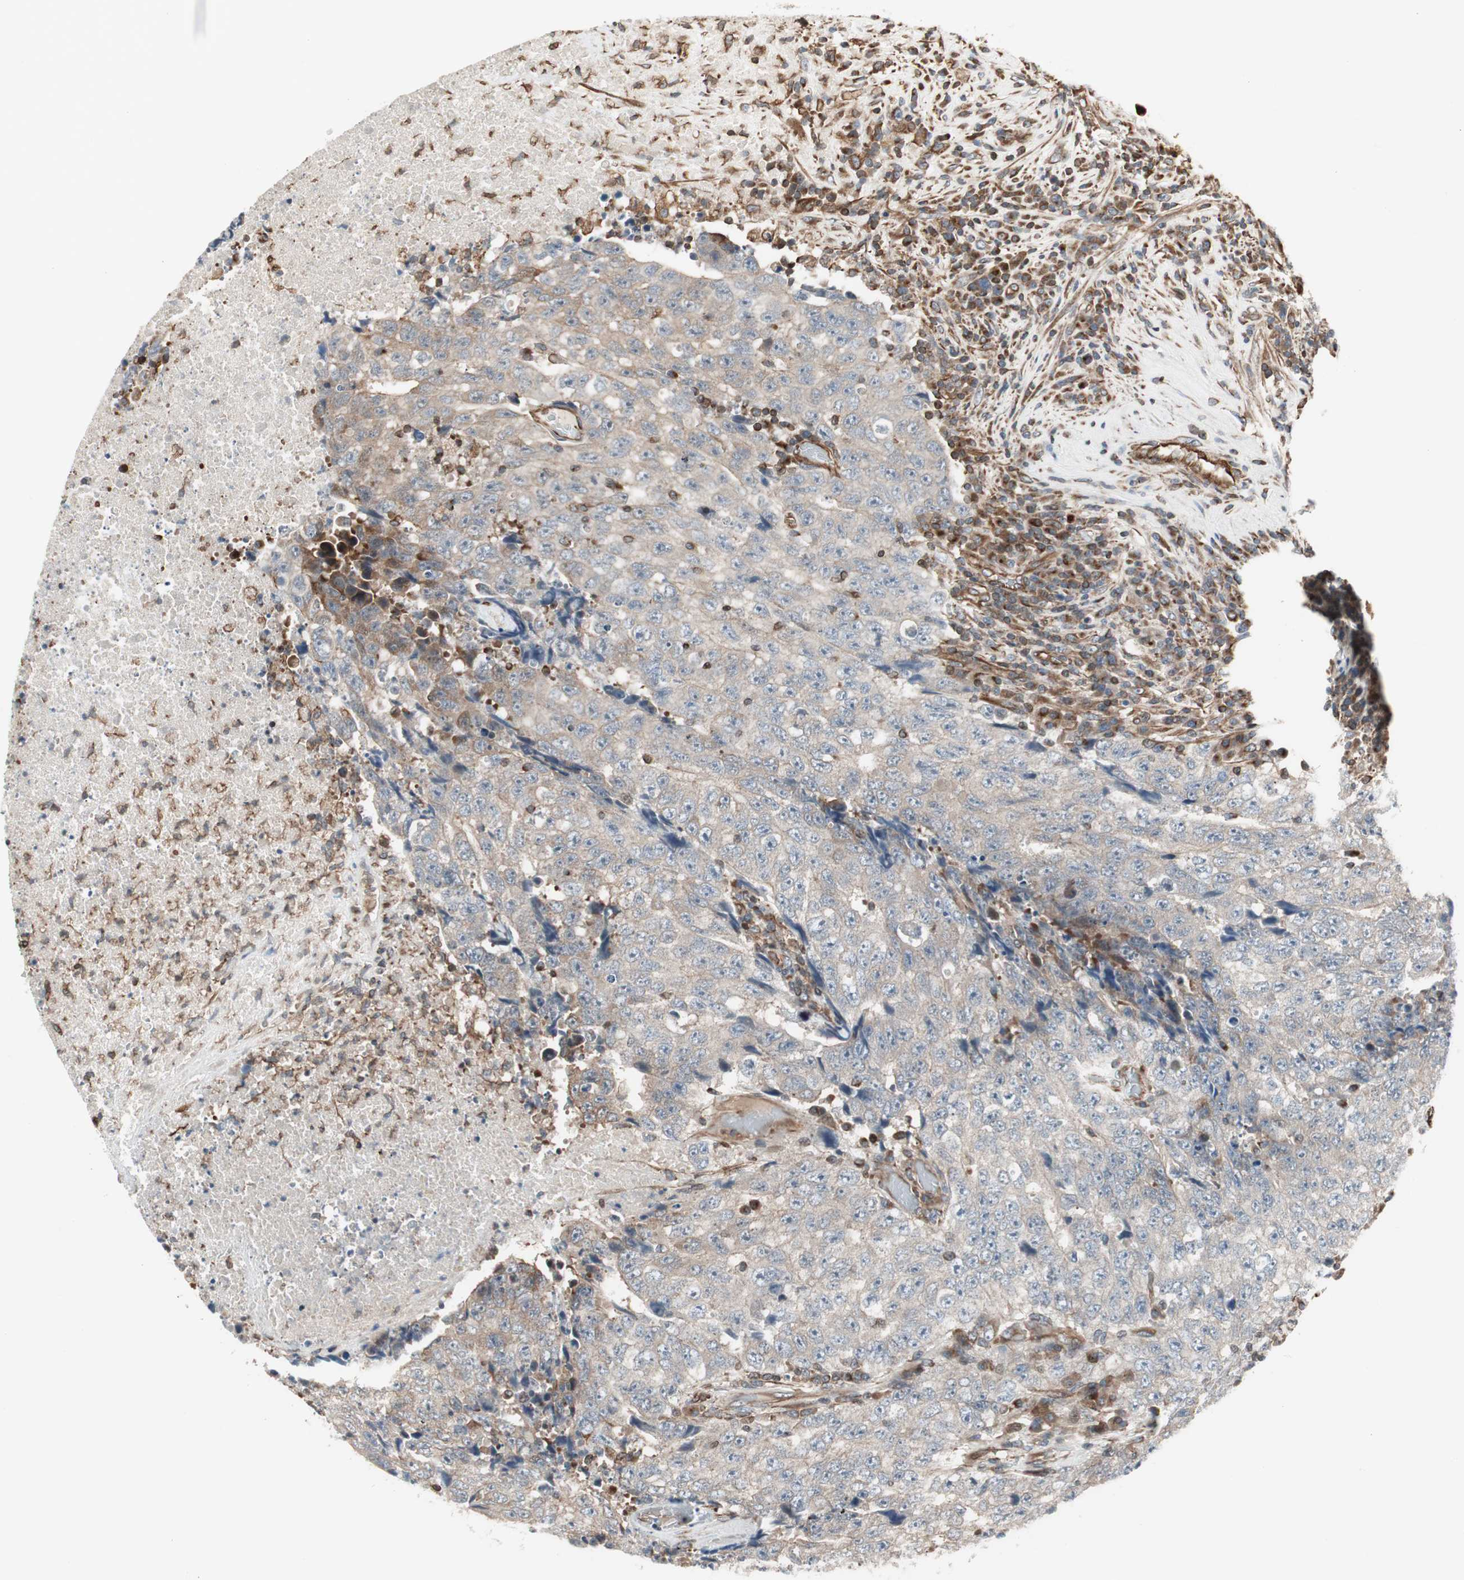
{"staining": {"intensity": "weak", "quantity": ">75%", "location": "cytoplasmic/membranous"}, "tissue": "testis cancer", "cell_type": "Tumor cells", "image_type": "cancer", "snomed": [{"axis": "morphology", "description": "Necrosis, NOS"}, {"axis": "morphology", "description": "Carcinoma, Embryonal, NOS"}, {"axis": "topography", "description": "Testis"}], "caption": "IHC image of neoplastic tissue: human testis cancer (embryonal carcinoma) stained using IHC displays low levels of weak protein expression localized specifically in the cytoplasmic/membranous of tumor cells, appearing as a cytoplasmic/membranous brown color.", "gene": "MAD2L2", "patient": {"sex": "male", "age": 19}}